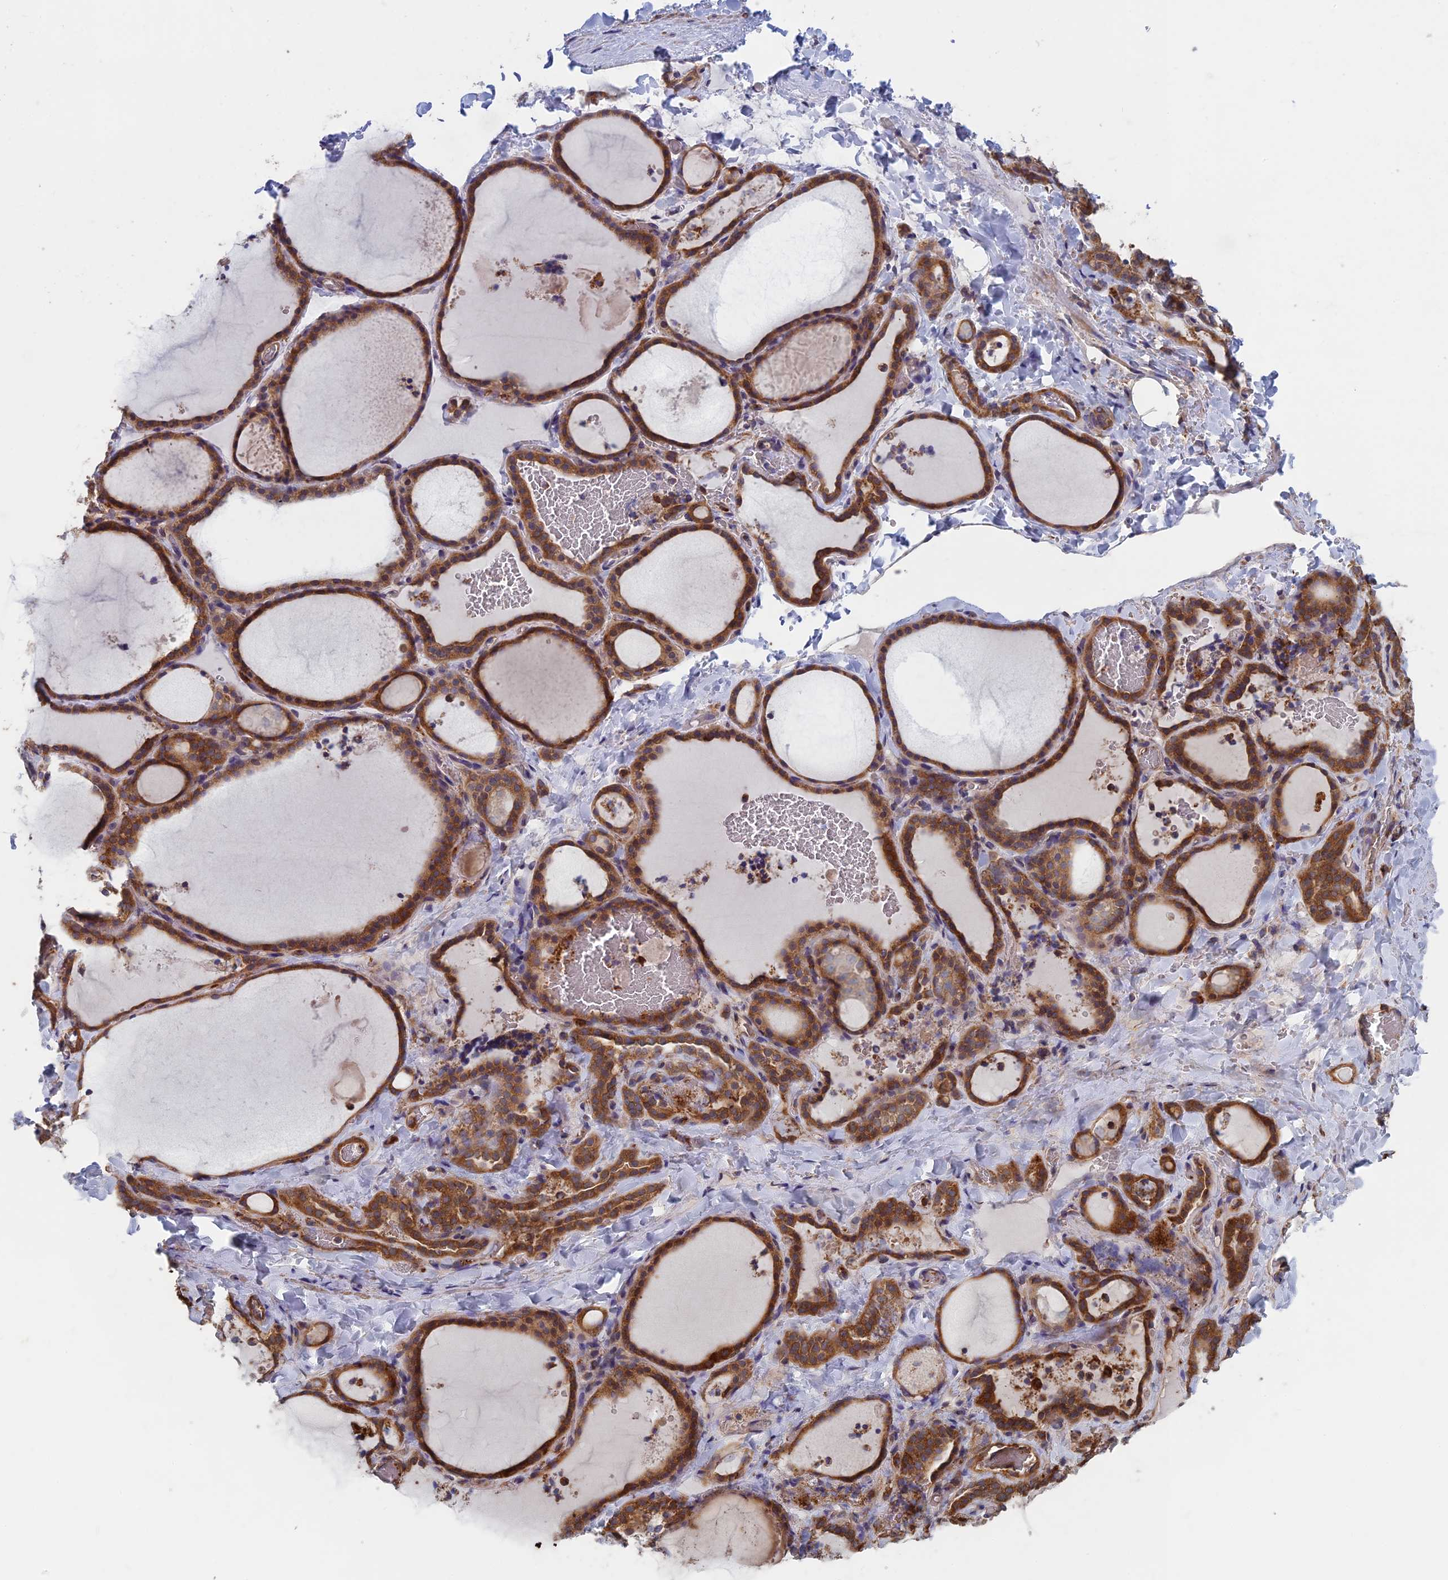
{"staining": {"intensity": "strong", "quantity": ">75%", "location": "cytoplasmic/membranous"}, "tissue": "thyroid gland", "cell_type": "Glandular cells", "image_type": "normal", "snomed": [{"axis": "morphology", "description": "Normal tissue, NOS"}, {"axis": "topography", "description": "Thyroid gland"}], "caption": "High-power microscopy captured an immunohistochemistry (IHC) micrograph of unremarkable thyroid gland, revealing strong cytoplasmic/membranous positivity in approximately >75% of glandular cells.", "gene": "DNM1L", "patient": {"sex": "female", "age": 22}}